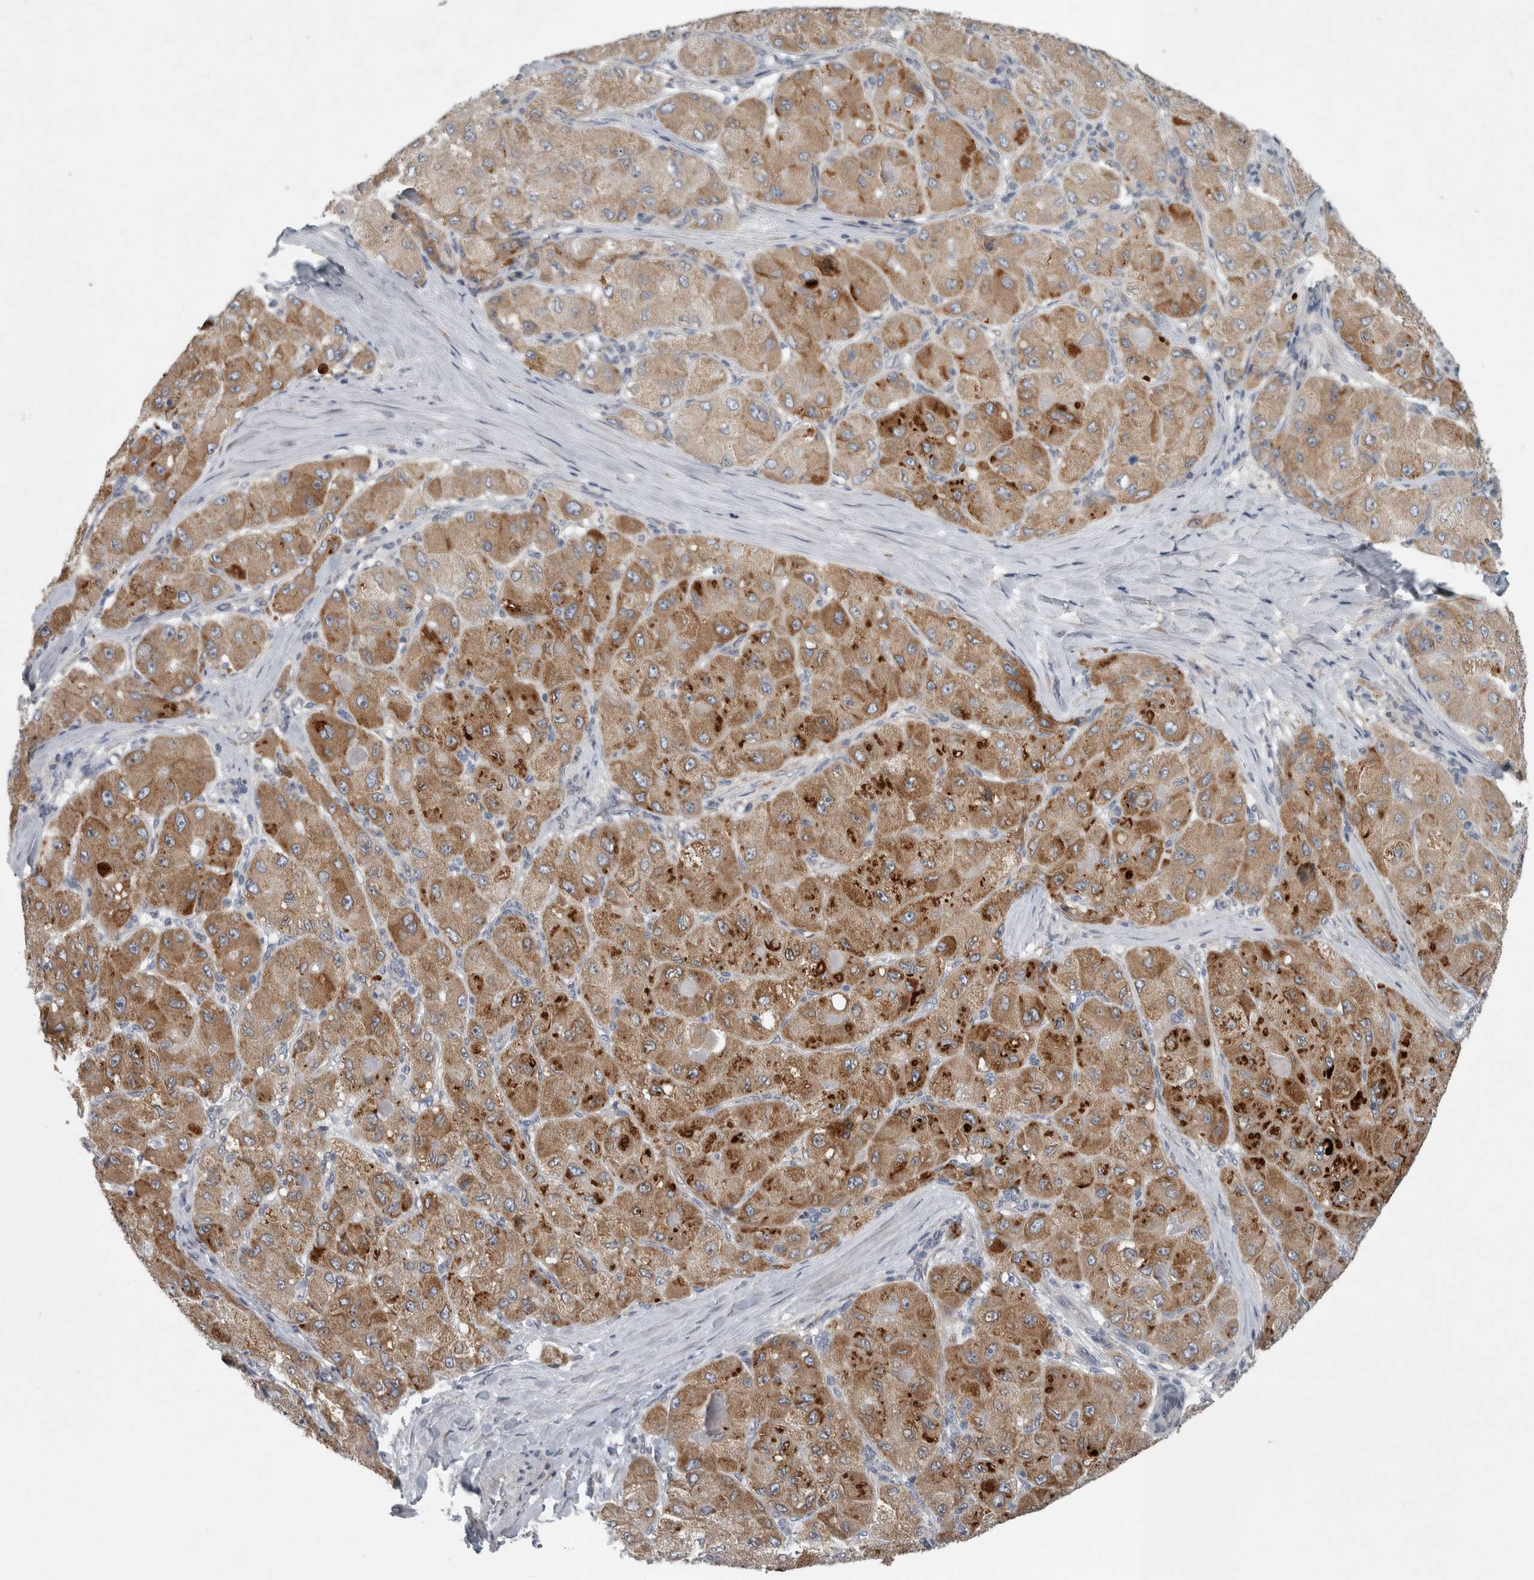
{"staining": {"intensity": "moderate", "quantity": ">75%", "location": "cytoplasmic/membranous"}, "tissue": "liver cancer", "cell_type": "Tumor cells", "image_type": "cancer", "snomed": [{"axis": "morphology", "description": "Carcinoma, Hepatocellular, NOS"}, {"axis": "topography", "description": "Liver"}], "caption": "DAB (3,3'-diaminobenzidine) immunohistochemical staining of human liver cancer displays moderate cytoplasmic/membranous protein staining in approximately >75% of tumor cells.", "gene": "SIGMAR1", "patient": {"sex": "male", "age": 80}}